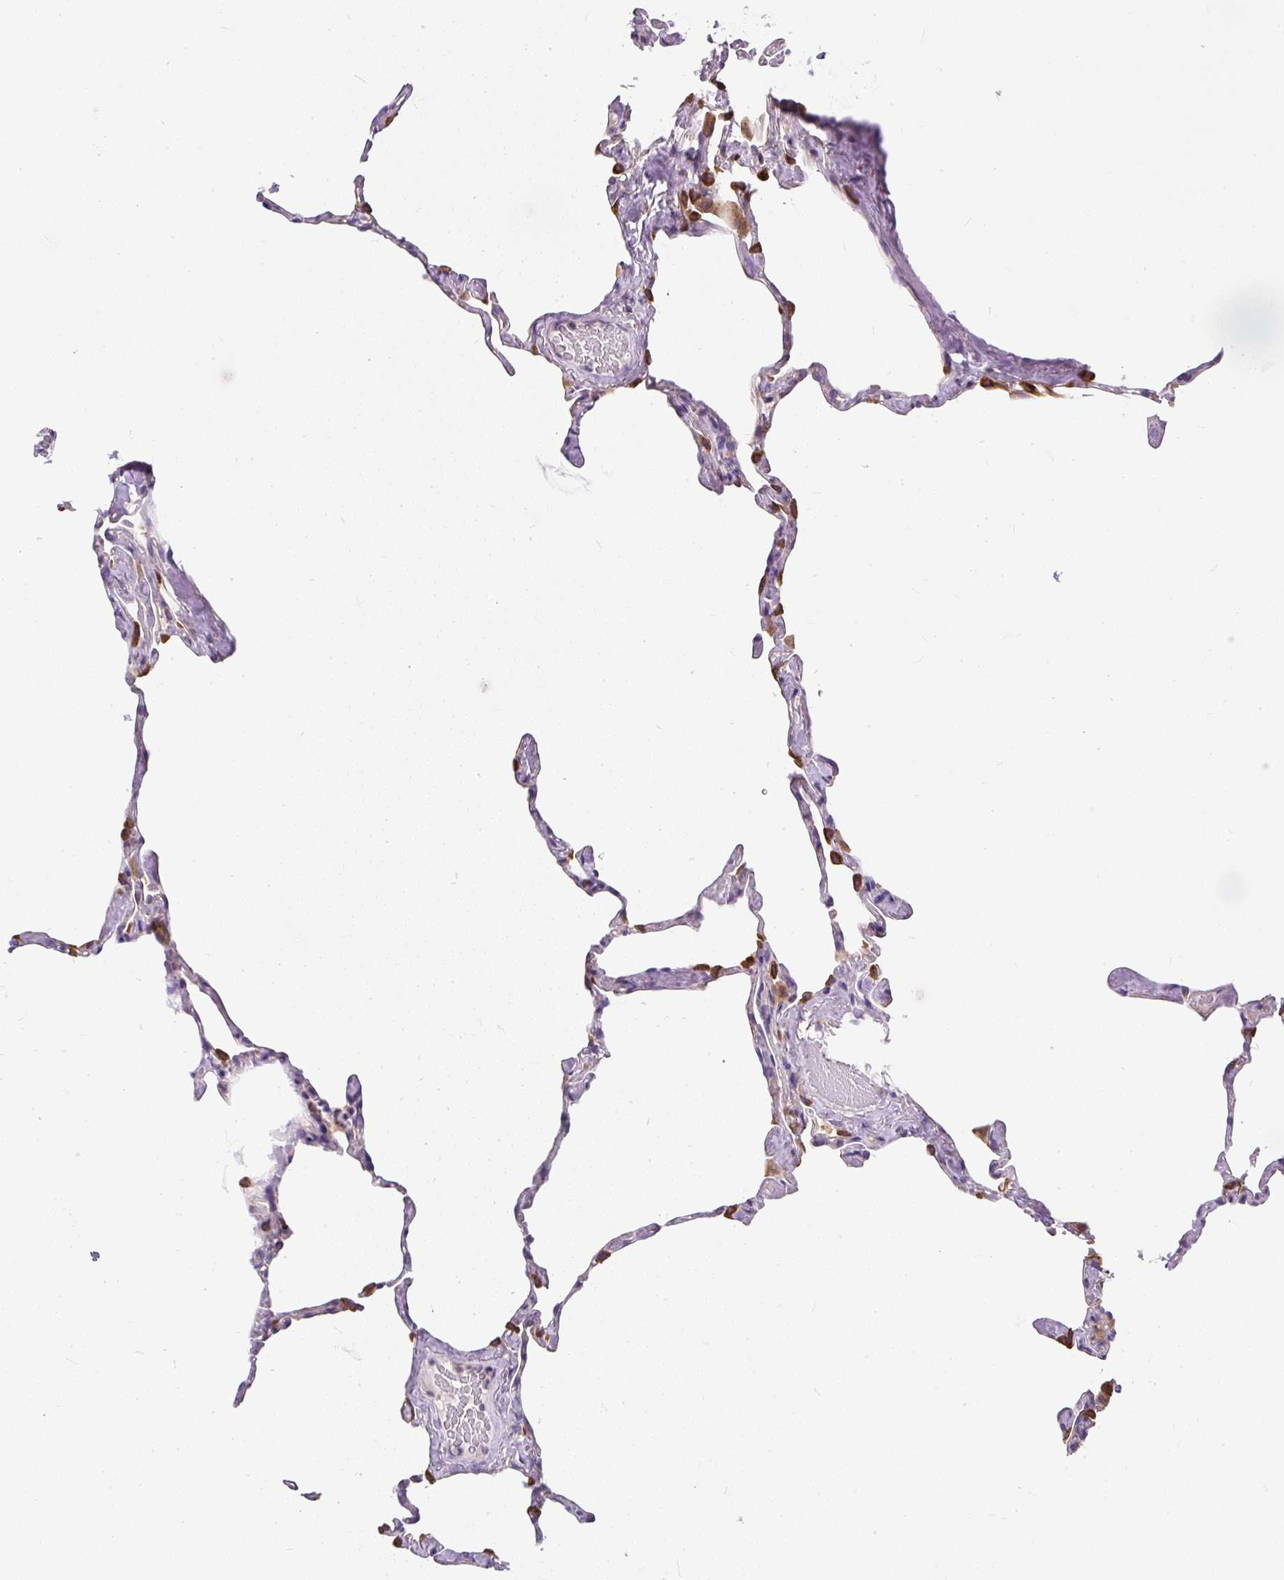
{"staining": {"intensity": "strong", "quantity": "25%-75%", "location": "cytoplasmic/membranous"}, "tissue": "lung", "cell_type": "Alveolar cells", "image_type": "normal", "snomed": [{"axis": "morphology", "description": "Normal tissue, NOS"}, {"axis": "topography", "description": "Lung"}], "caption": "Immunohistochemical staining of normal lung displays strong cytoplasmic/membranous protein staining in approximately 25%-75% of alveolar cells. (Brightfield microscopy of DAB IHC at high magnification).", "gene": "CYP20A1", "patient": {"sex": "male", "age": 65}}